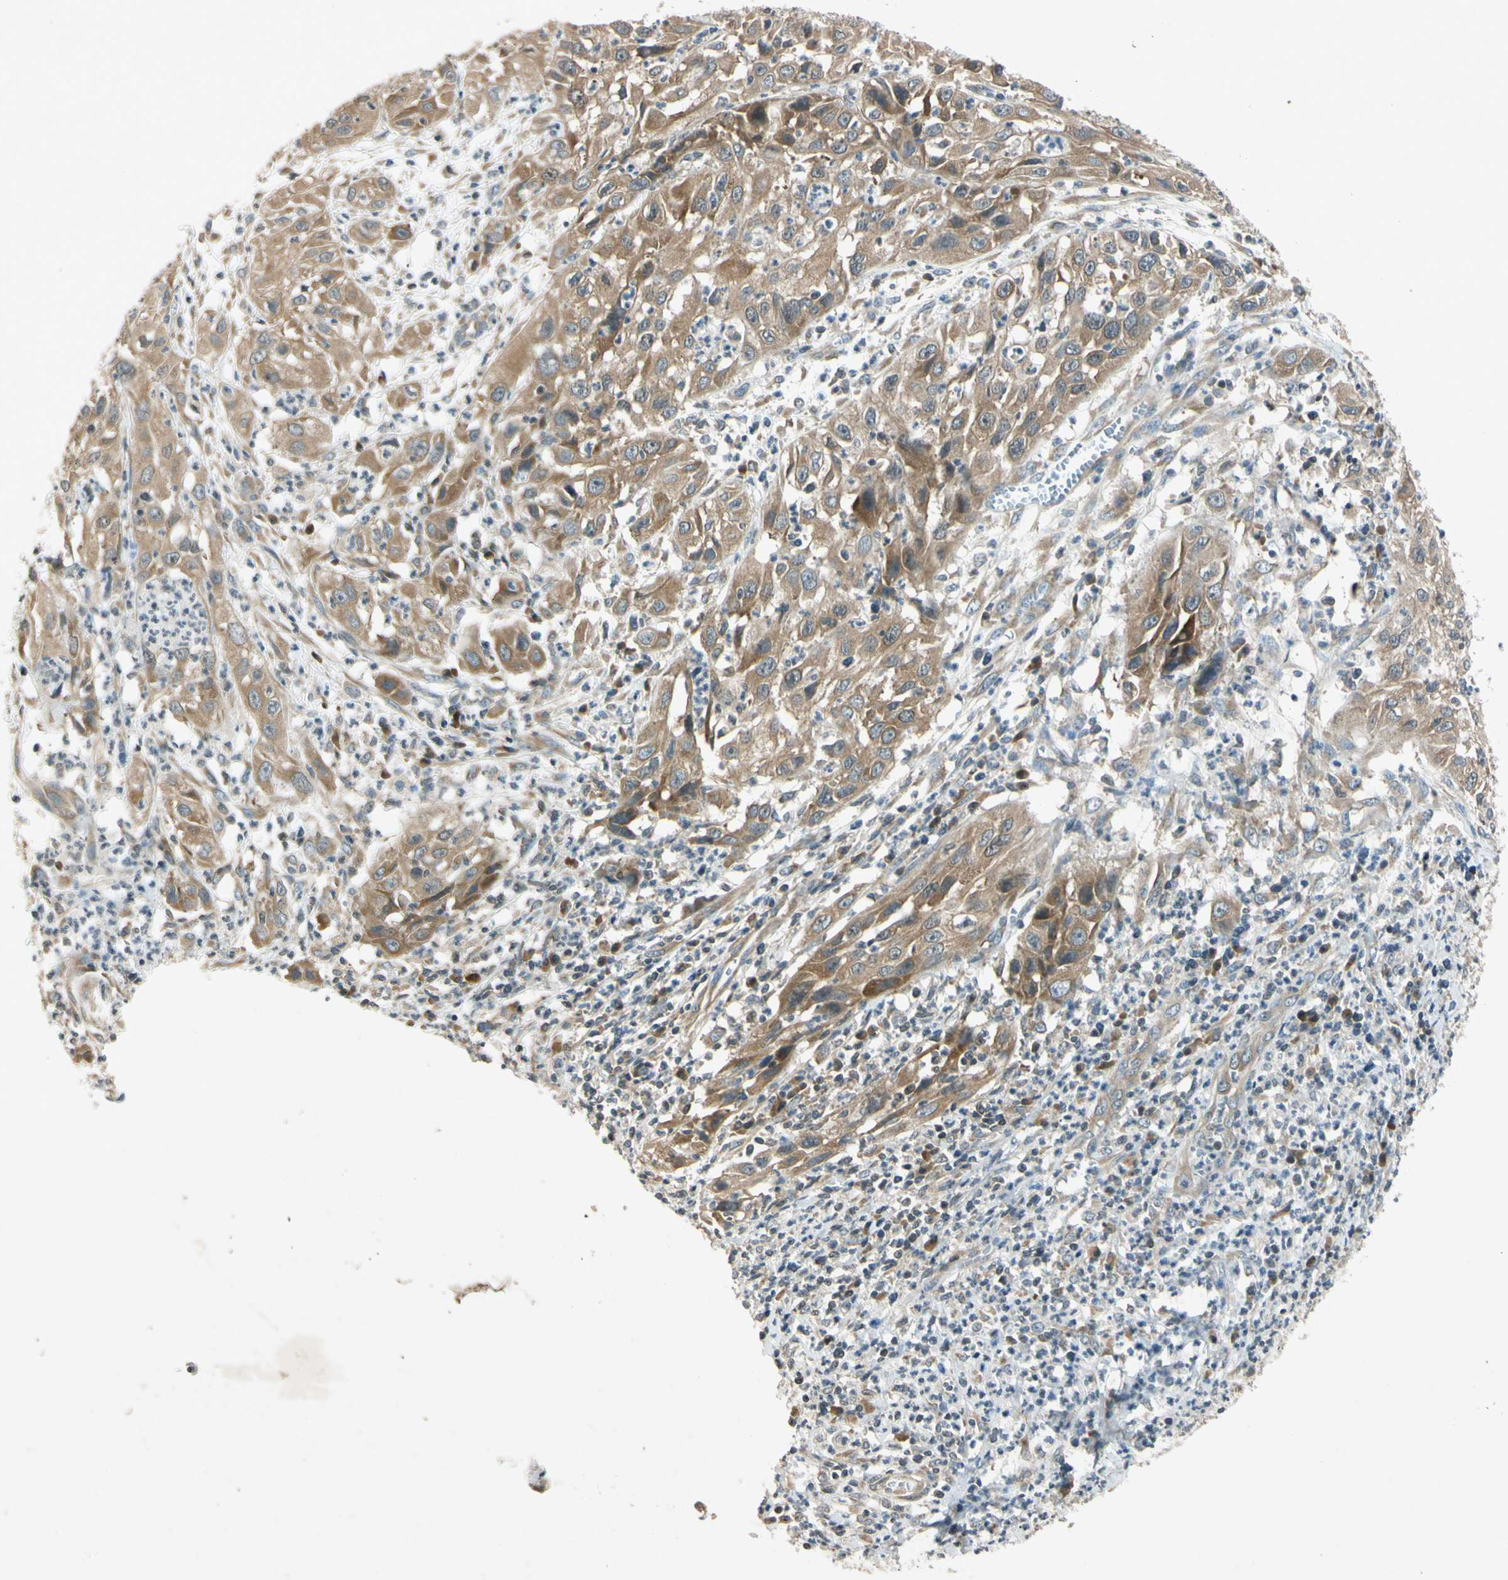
{"staining": {"intensity": "moderate", "quantity": ">75%", "location": "cytoplasmic/membranous"}, "tissue": "cervical cancer", "cell_type": "Tumor cells", "image_type": "cancer", "snomed": [{"axis": "morphology", "description": "Squamous cell carcinoma, NOS"}, {"axis": "topography", "description": "Cervix"}], "caption": "Brown immunohistochemical staining in cervical cancer (squamous cell carcinoma) exhibits moderate cytoplasmic/membranous staining in approximately >75% of tumor cells.", "gene": "RPS6KB2", "patient": {"sex": "female", "age": 32}}